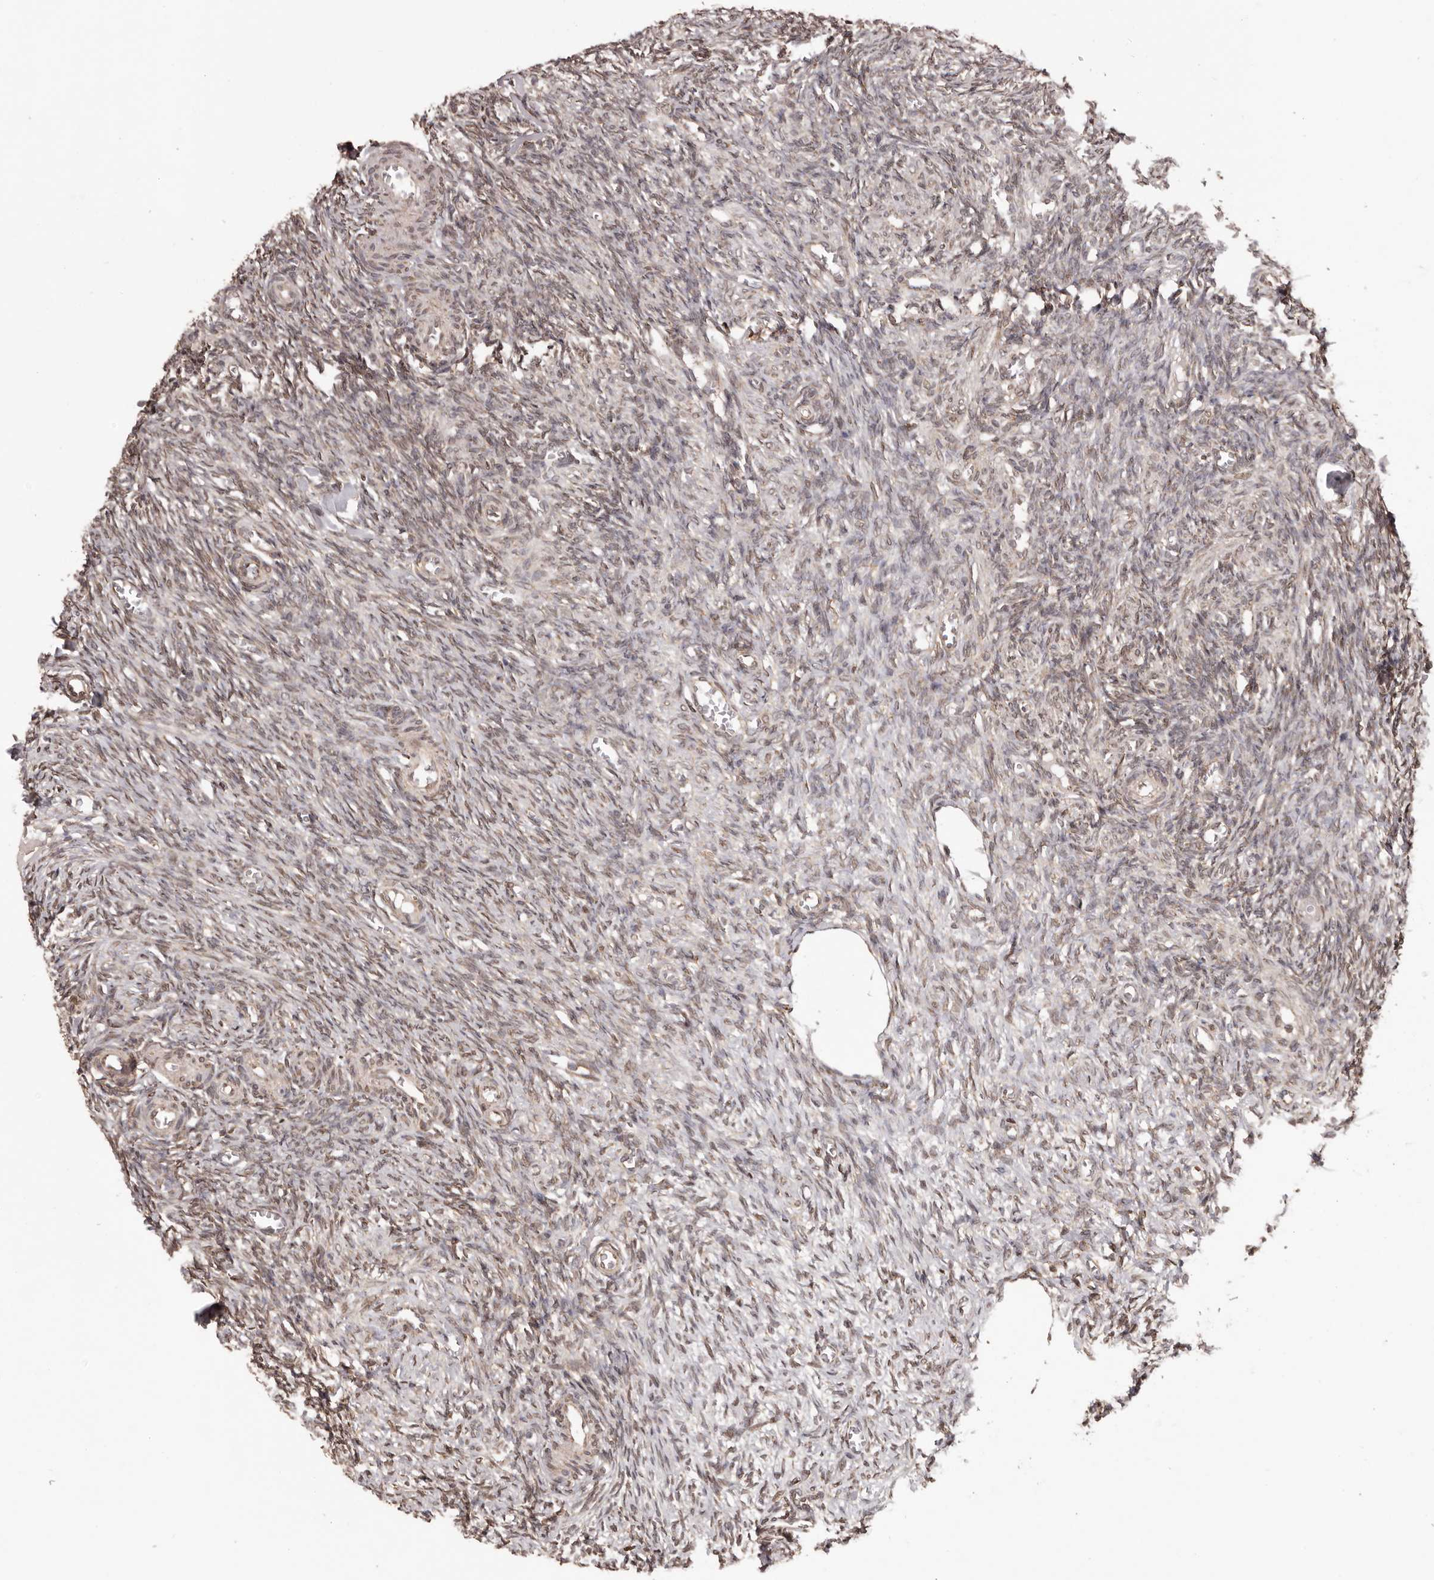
{"staining": {"intensity": "weak", "quantity": "25%-75%", "location": "cytoplasmic/membranous"}, "tissue": "ovary", "cell_type": "Ovarian stroma cells", "image_type": "normal", "snomed": [{"axis": "morphology", "description": "Normal tissue, NOS"}, {"axis": "topography", "description": "Ovary"}], "caption": "Protein staining reveals weak cytoplasmic/membranous staining in about 25%-75% of ovarian stroma cells in unremarkable ovary.", "gene": "CHRM2", "patient": {"sex": "female", "age": 27}}